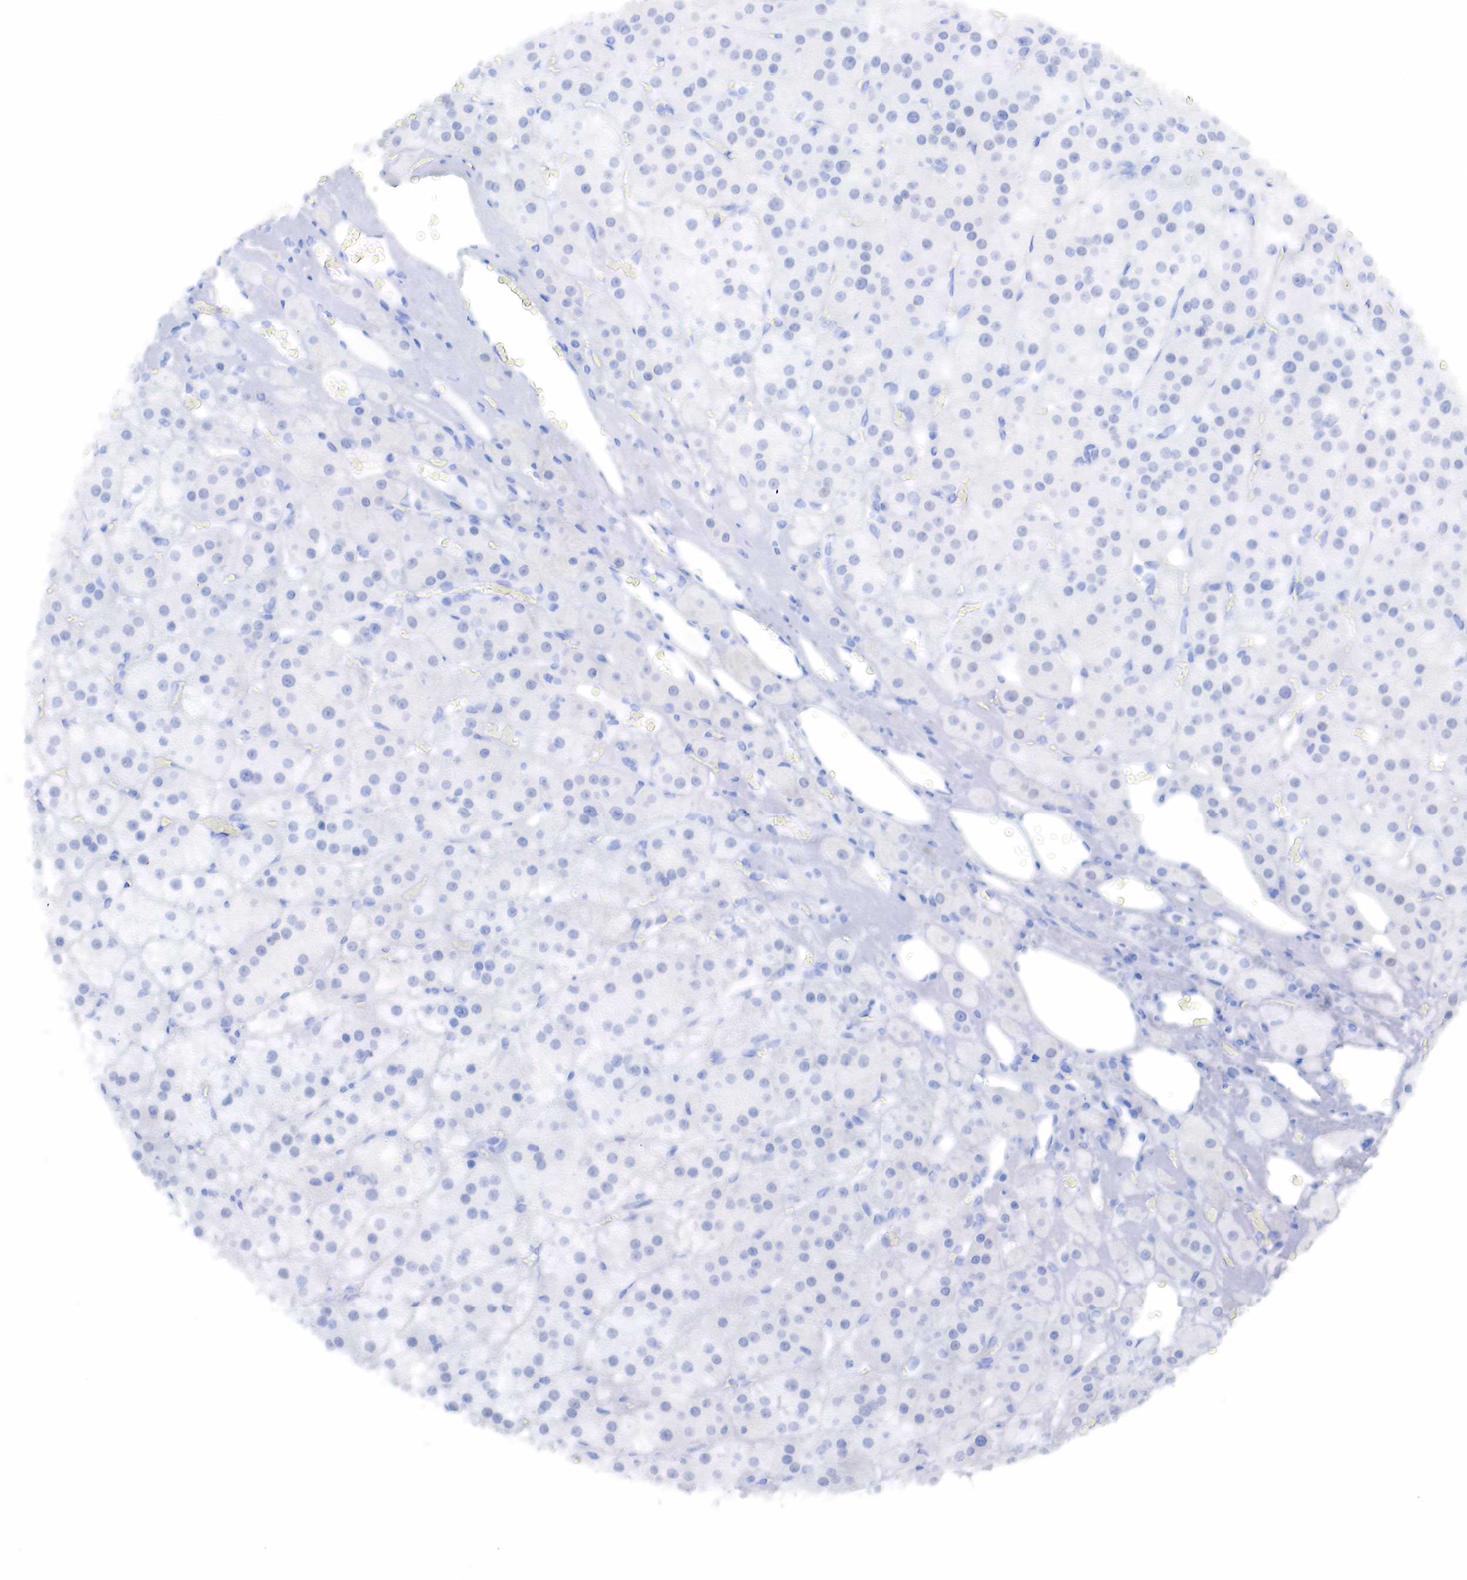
{"staining": {"intensity": "negative", "quantity": "none", "location": "none"}, "tissue": "adrenal gland", "cell_type": "Glandular cells", "image_type": "normal", "snomed": [{"axis": "morphology", "description": "Normal tissue, NOS"}, {"axis": "topography", "description": "Adrenal gland"}], "caption": "Immunohistochemistry (IHC) of normal adrenal gland displays no expression in glandular cells.", "gene": "CD79A", "patient": {"sex": "male", "age": 57}}